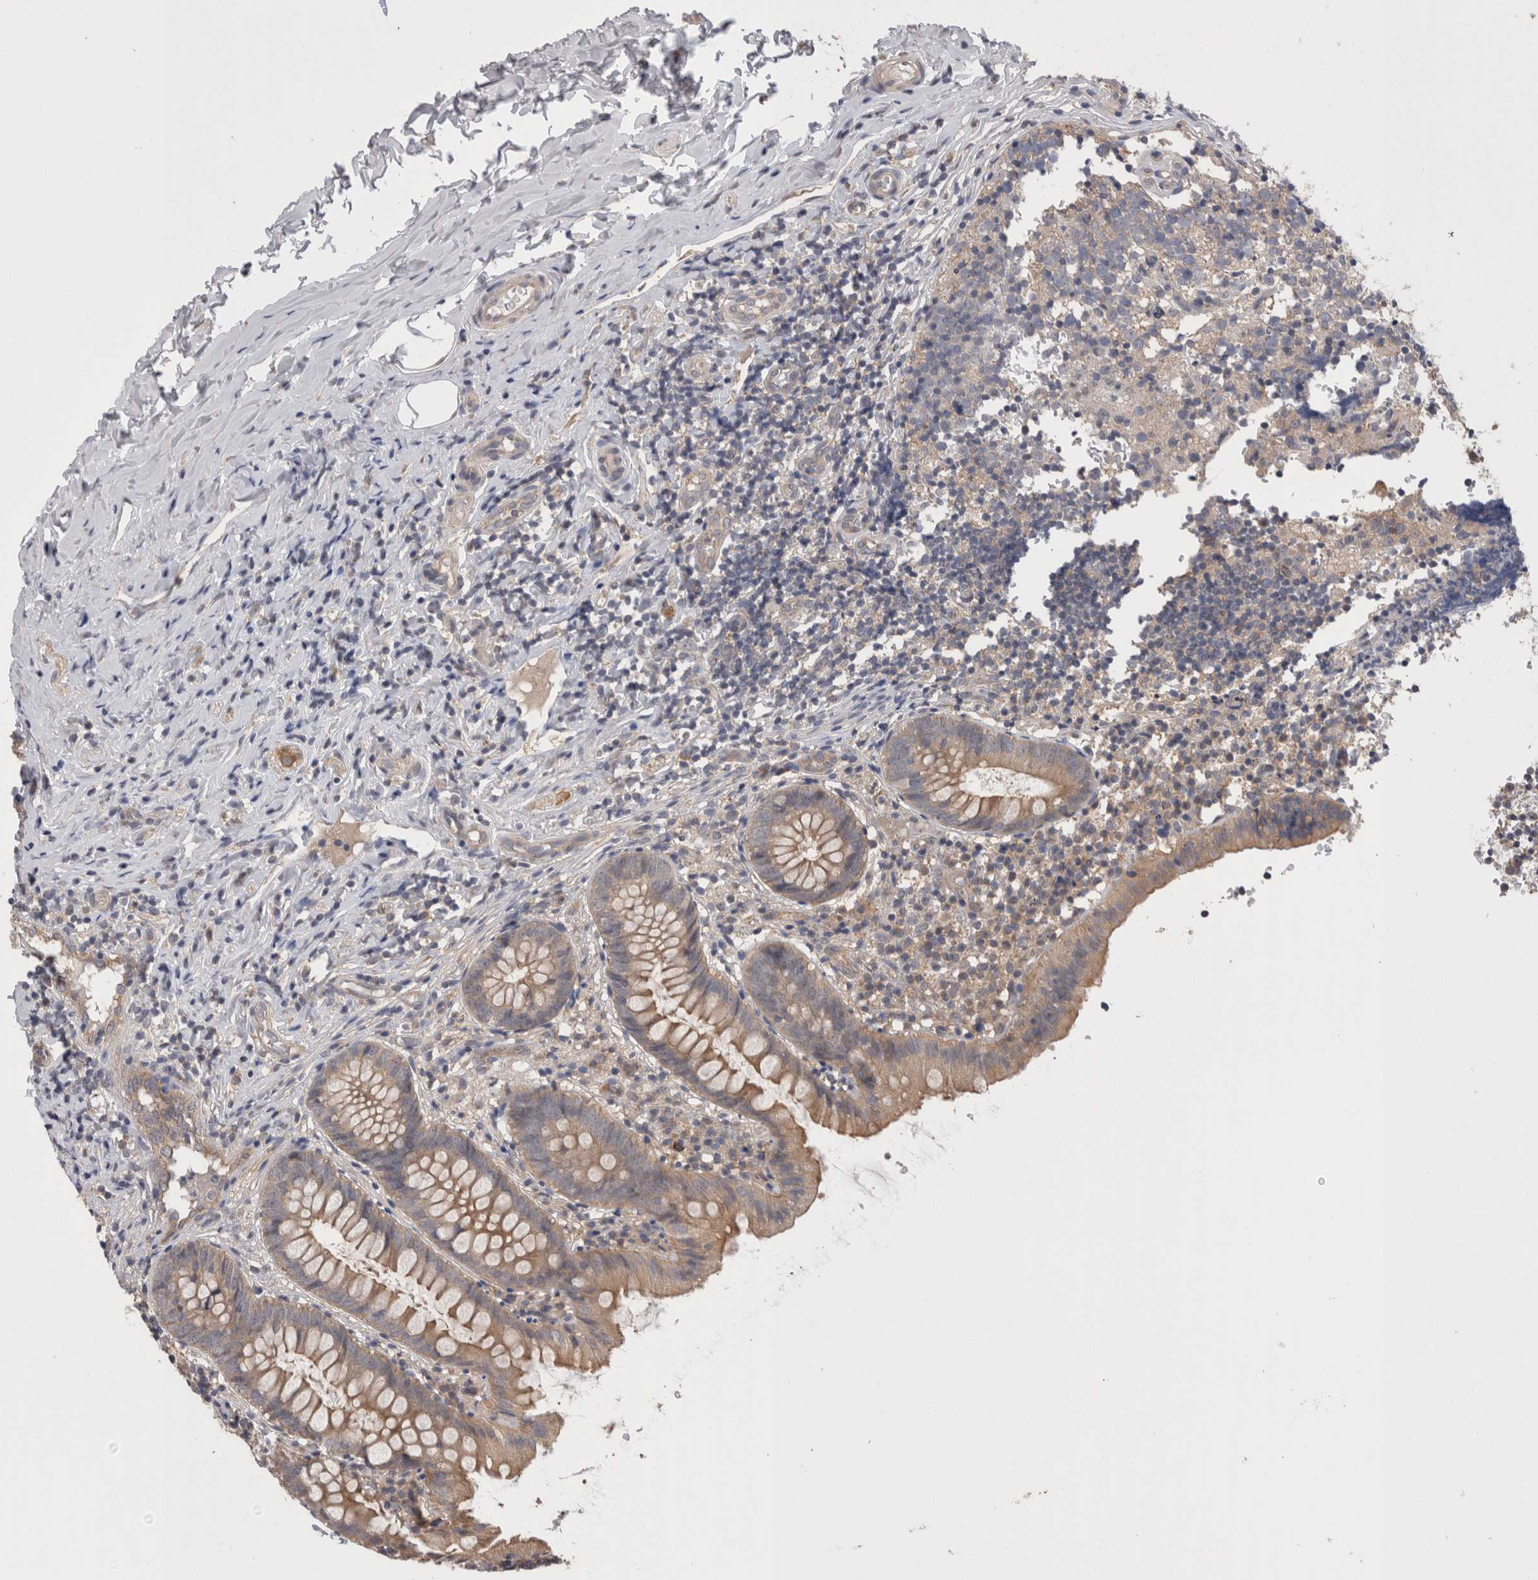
{"staining": {"intensity": "moderate", "quantity": "25%-75%", "location": "cytoplasmic/membranous"}, "tissue": "appendix", "cell_type": "Glandular cells", "image_type": "normal", "snomed": [{"axis": "morphology", "description": "Normal tissue, NOS"}, {"axis": "topography", "description": "Appendix"}], "caption": "Appendix stained with immunohistochemistry (IHC) demonstrates moderate cytoplasmic/membranous expression in about 25%-75% of glandular cells. (DAB (3,3'-diaminobenzidine) IHC with brightfield microscopy, high magnification).", "gene": "DCTN6", "patient": {"sex": "male", "age": 8}}